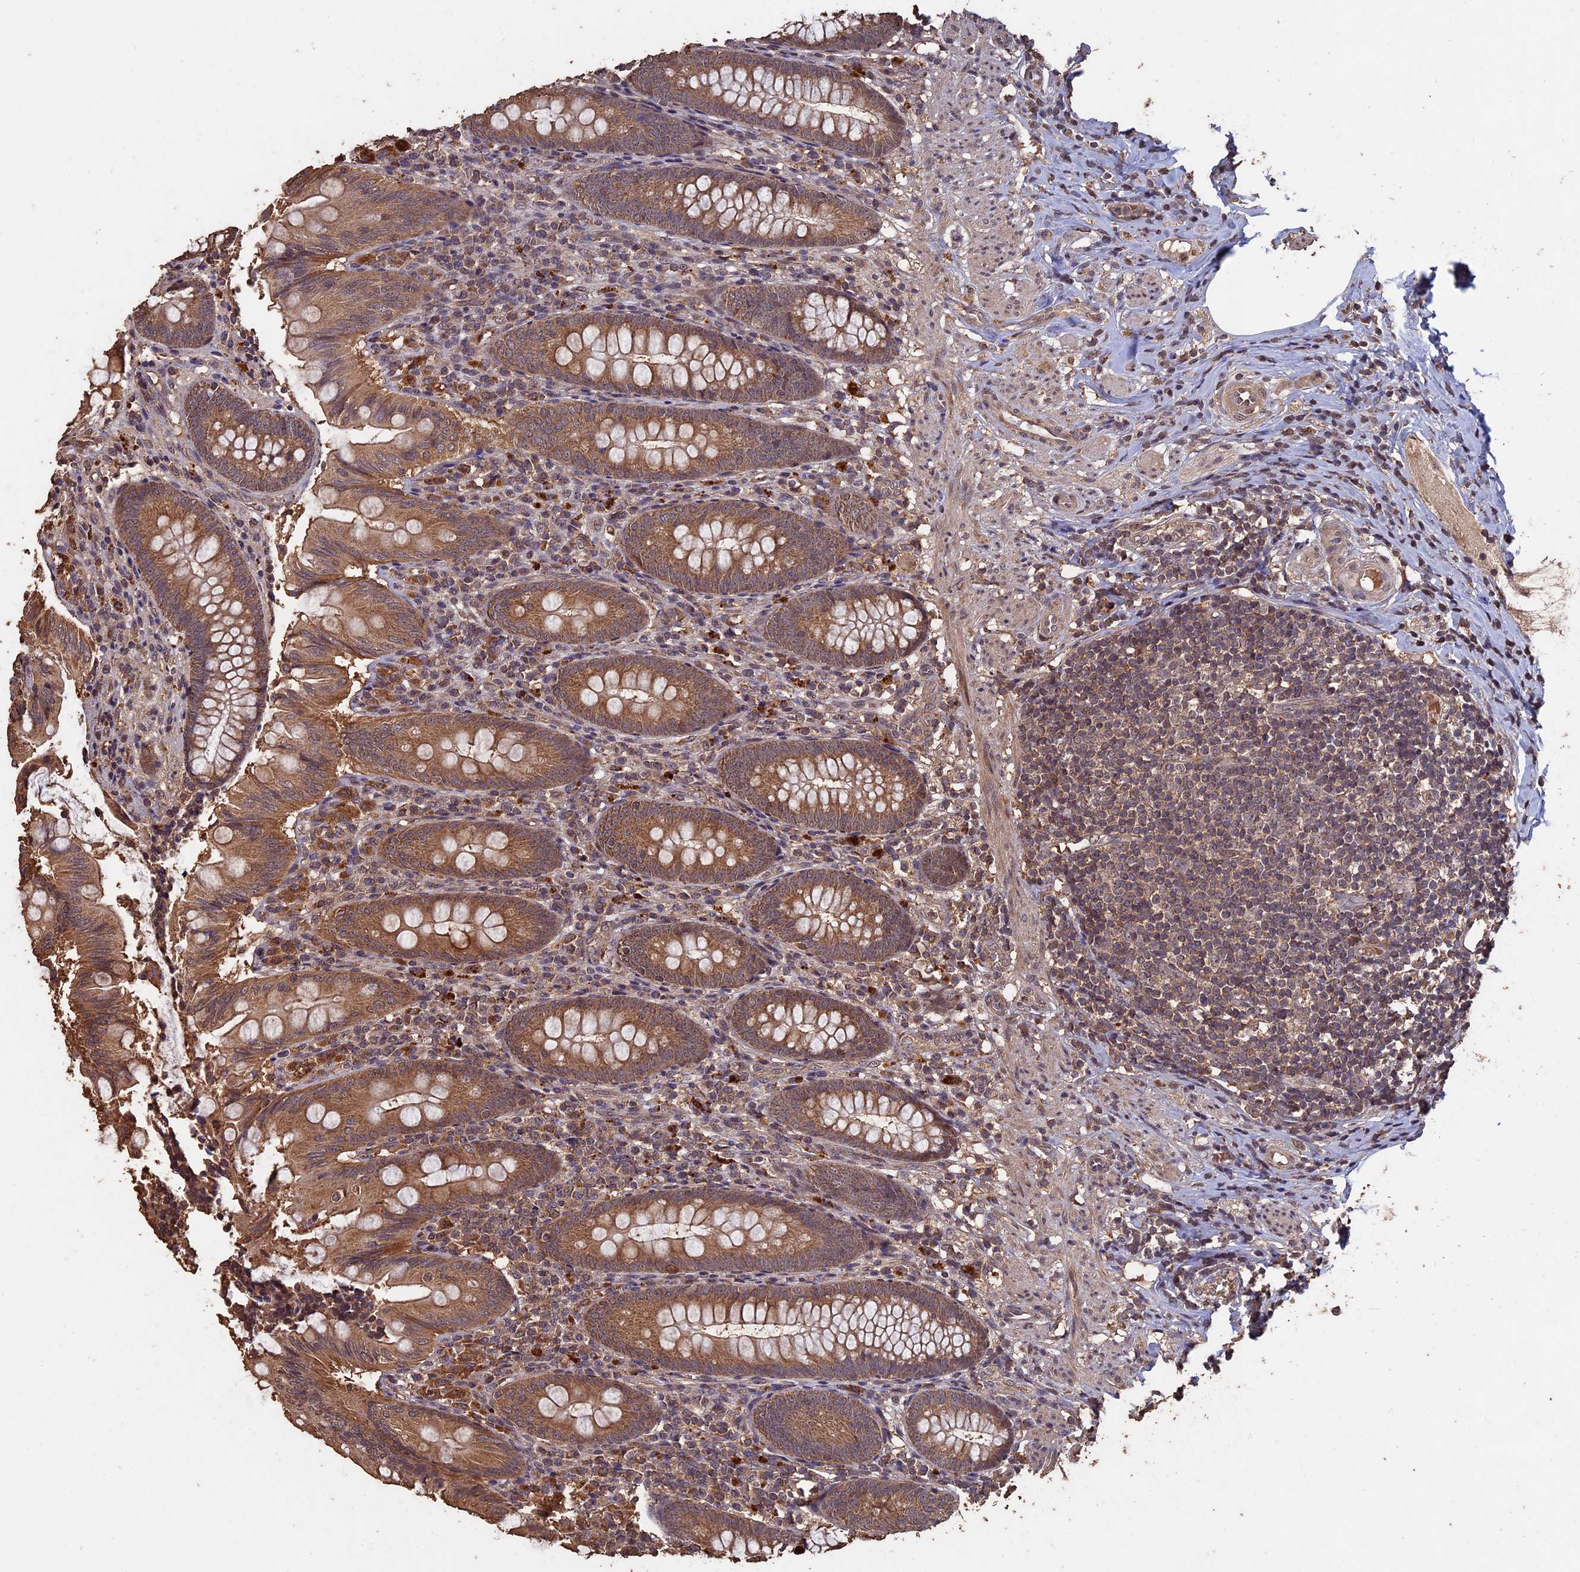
{"staining": {"intensity": "moderate", "quantity": ">75%", "location": "cytoplasmic/membranous"}, "tissue": "appendix", "cell_type": "Glandular cells", "image_type": "normal", "snomed": [{"axis": "morphology", "description": "Normal tissue, NOS"}, {"axis": "topography", "description": "Appendix"}], "caption": "Appendix was stained to show a protein in brown. There is medium levels of moderate cytoplasmic/membranous positivity in approximately >75% of glandular cells. The staining was performed using DAB to visualize the protein expression in brown, while the nuclei were stained in blue with hematoxylin (Magnification: 20x).", "gene": "HUNK", "patient": {"sex": "male", "age": 55}}